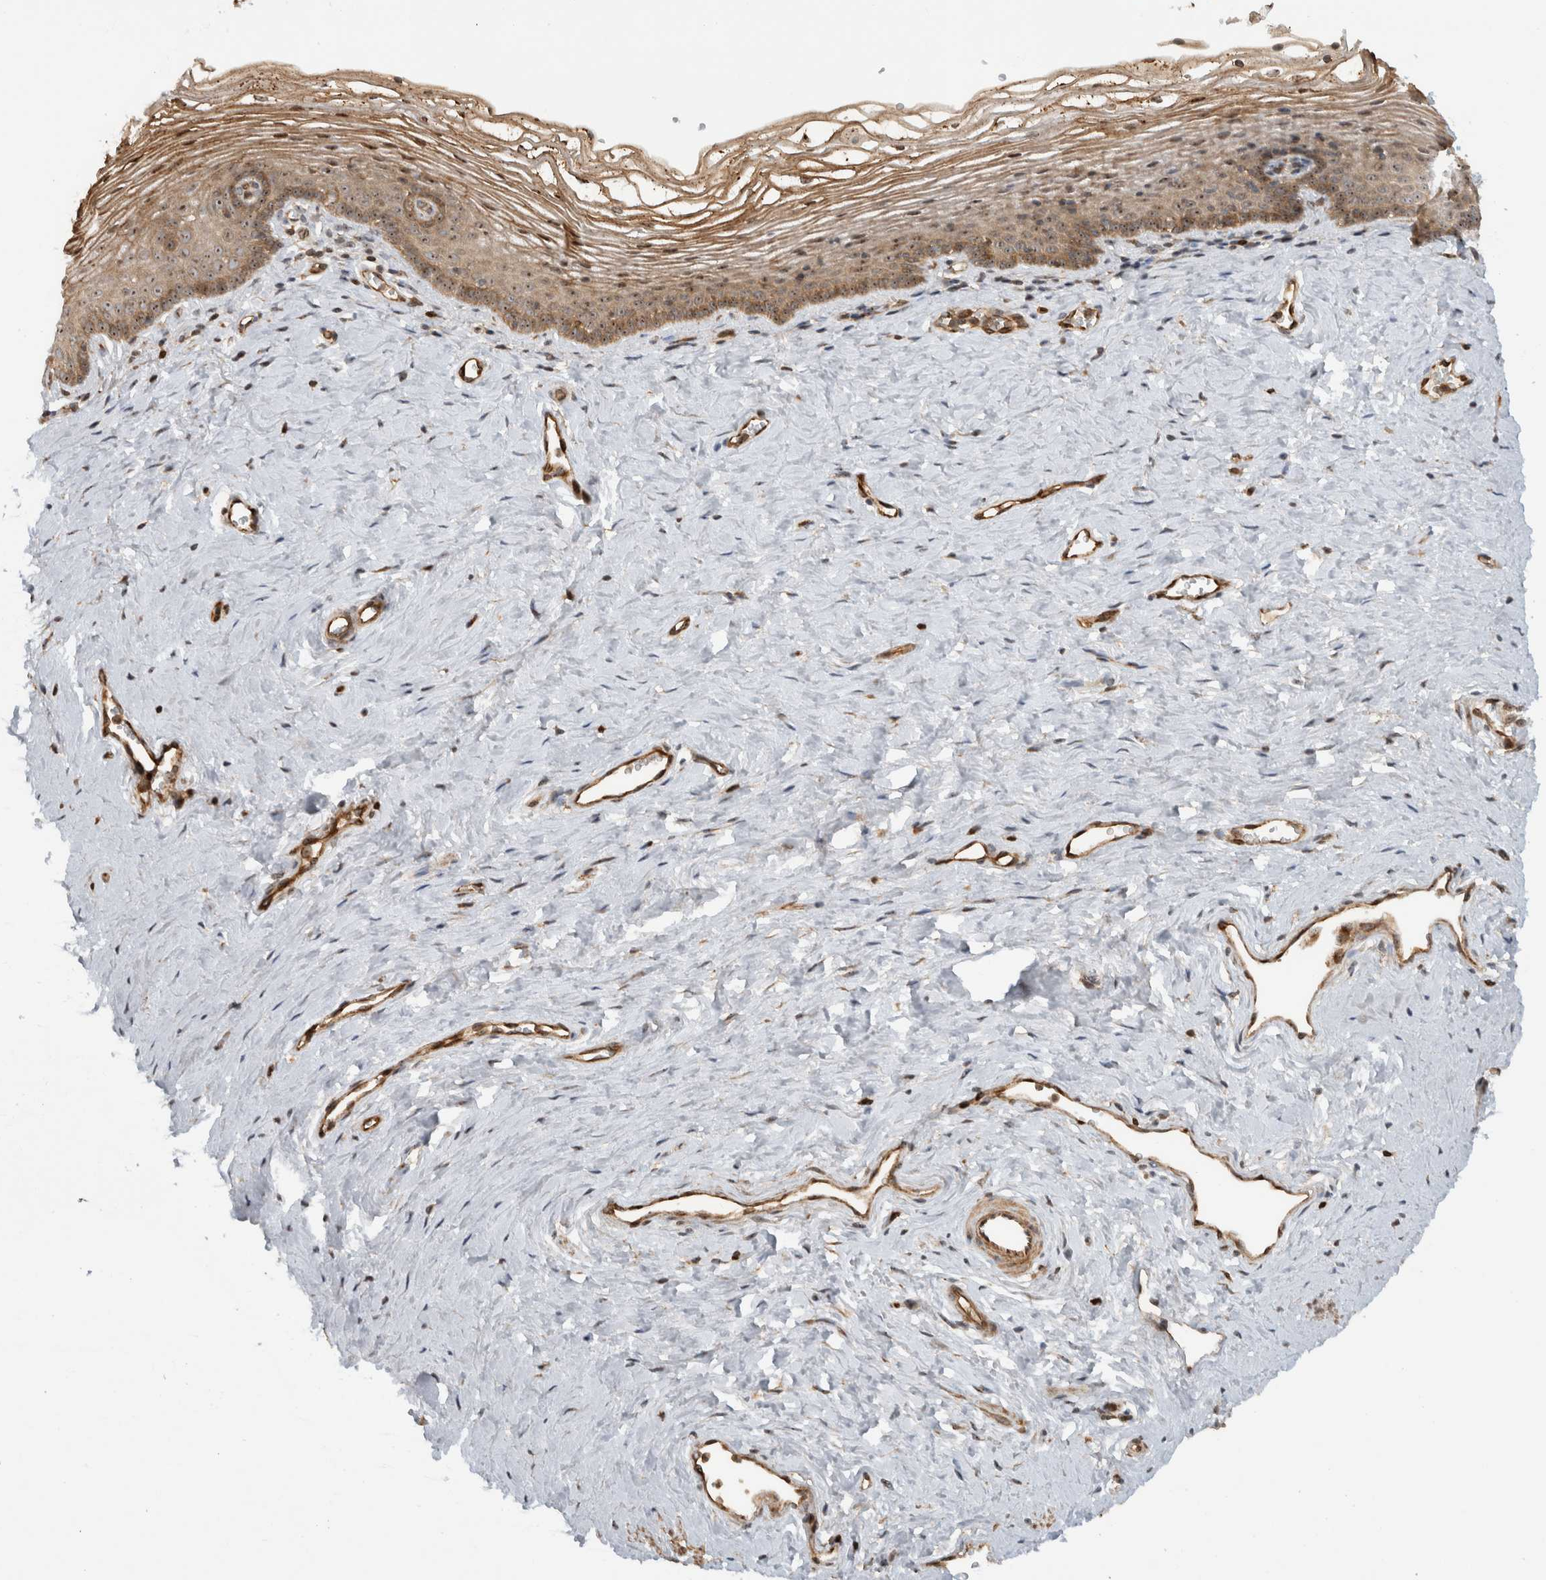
{"staining": {"intensity": "moderate", "quantity": ">75%", "location": "cytoplasmic/membranous,nuclear"}, "tissue": "vagina", "cell_type": "Squamous epithelial cells", "image_type": "normal", "snomed": [{"axis": "morphology", "description": "Normal tissue, NOS"}, {"axis": "topography", "description": "Vagina"}], "caption": "High-power microscopy captured an immunohistochemistry (IHC) photomicrograph of benign vagina, revealing moderate cytoplasmic/membranous,nuclear positivity in about >75% of squamous epithelial cells.", "gene": "WASF2", "patient": {"sex": "female", "age": 32}}